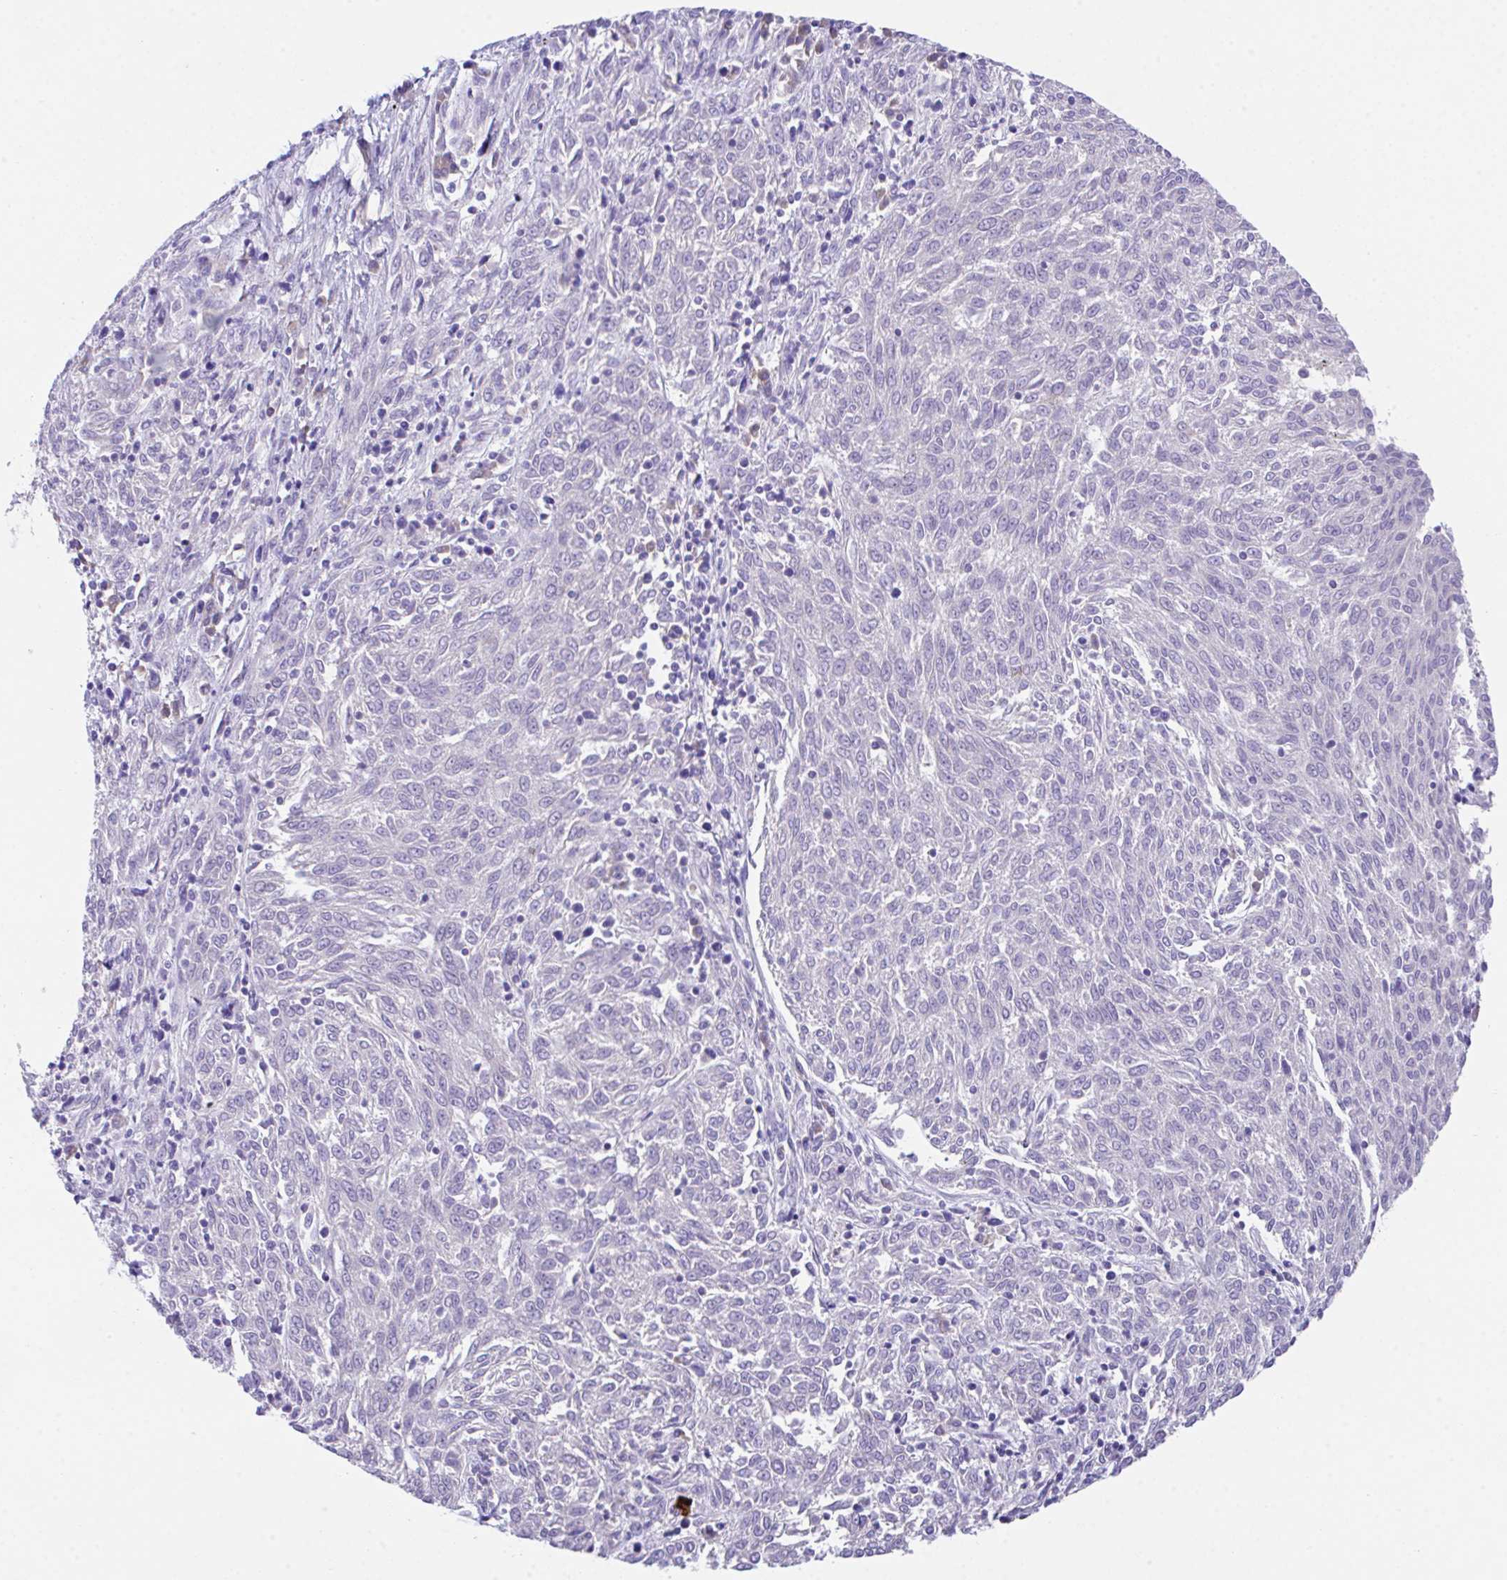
{"staining": {"intensity": "negative", "quantity": "none", "location": "none"}, "tissue": "melanoma", "cell_type": "Tumor cells", "image_type": "cancer", "snomed": [{"axis": "morphology", "description": "Malignant melanoma, NOS"}, {"axis": "topography", "description": "Skin"}], "caption": "IHC micrograph of human melanoma stained for a protein (brown), which shows no positivity in tumor cells.", "gene": "HOXB4", "patient": {"sex": "female", "age": 72}}